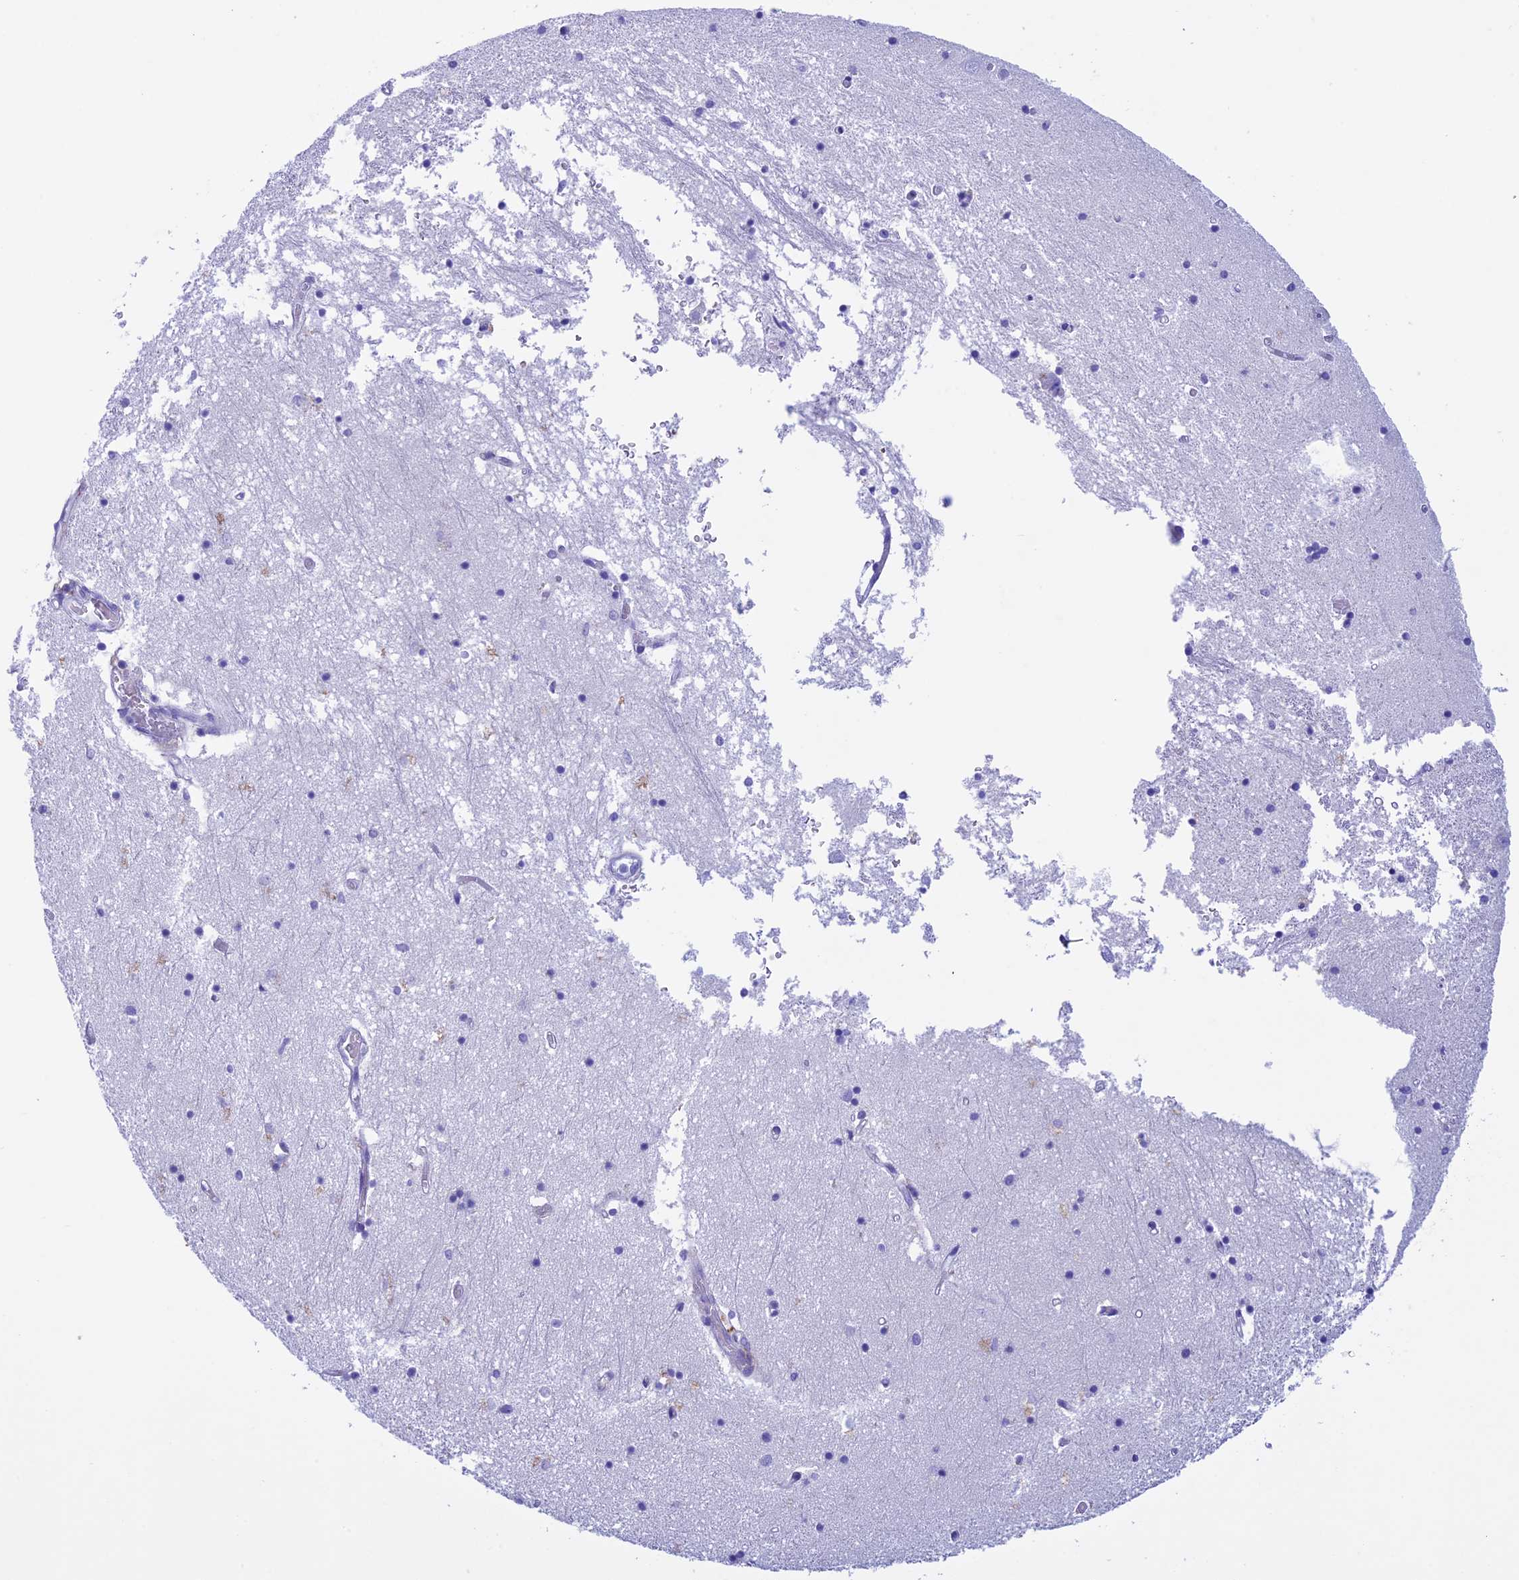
{"staining": {"intensity": "negative", "quantity": "none", "location": "none"}, "tissue": "hippocampus", "cell_type": "Glial cells", "image_type": "normal", "snomed": [{"axis": "morphology", "description": "Normal tissue, NOS"}, {"axis": "topography", "description": "Hippocampus"}], "caption": "A micrograph of hippocampus stained for a protein shows no brown staining in glial cells. The staining is performed using DAB brown chromogen with nuclei counter-stained in using hematoxylin.", "gene": "IGSF6", "patient": {"sex": "male", "age": 70}}